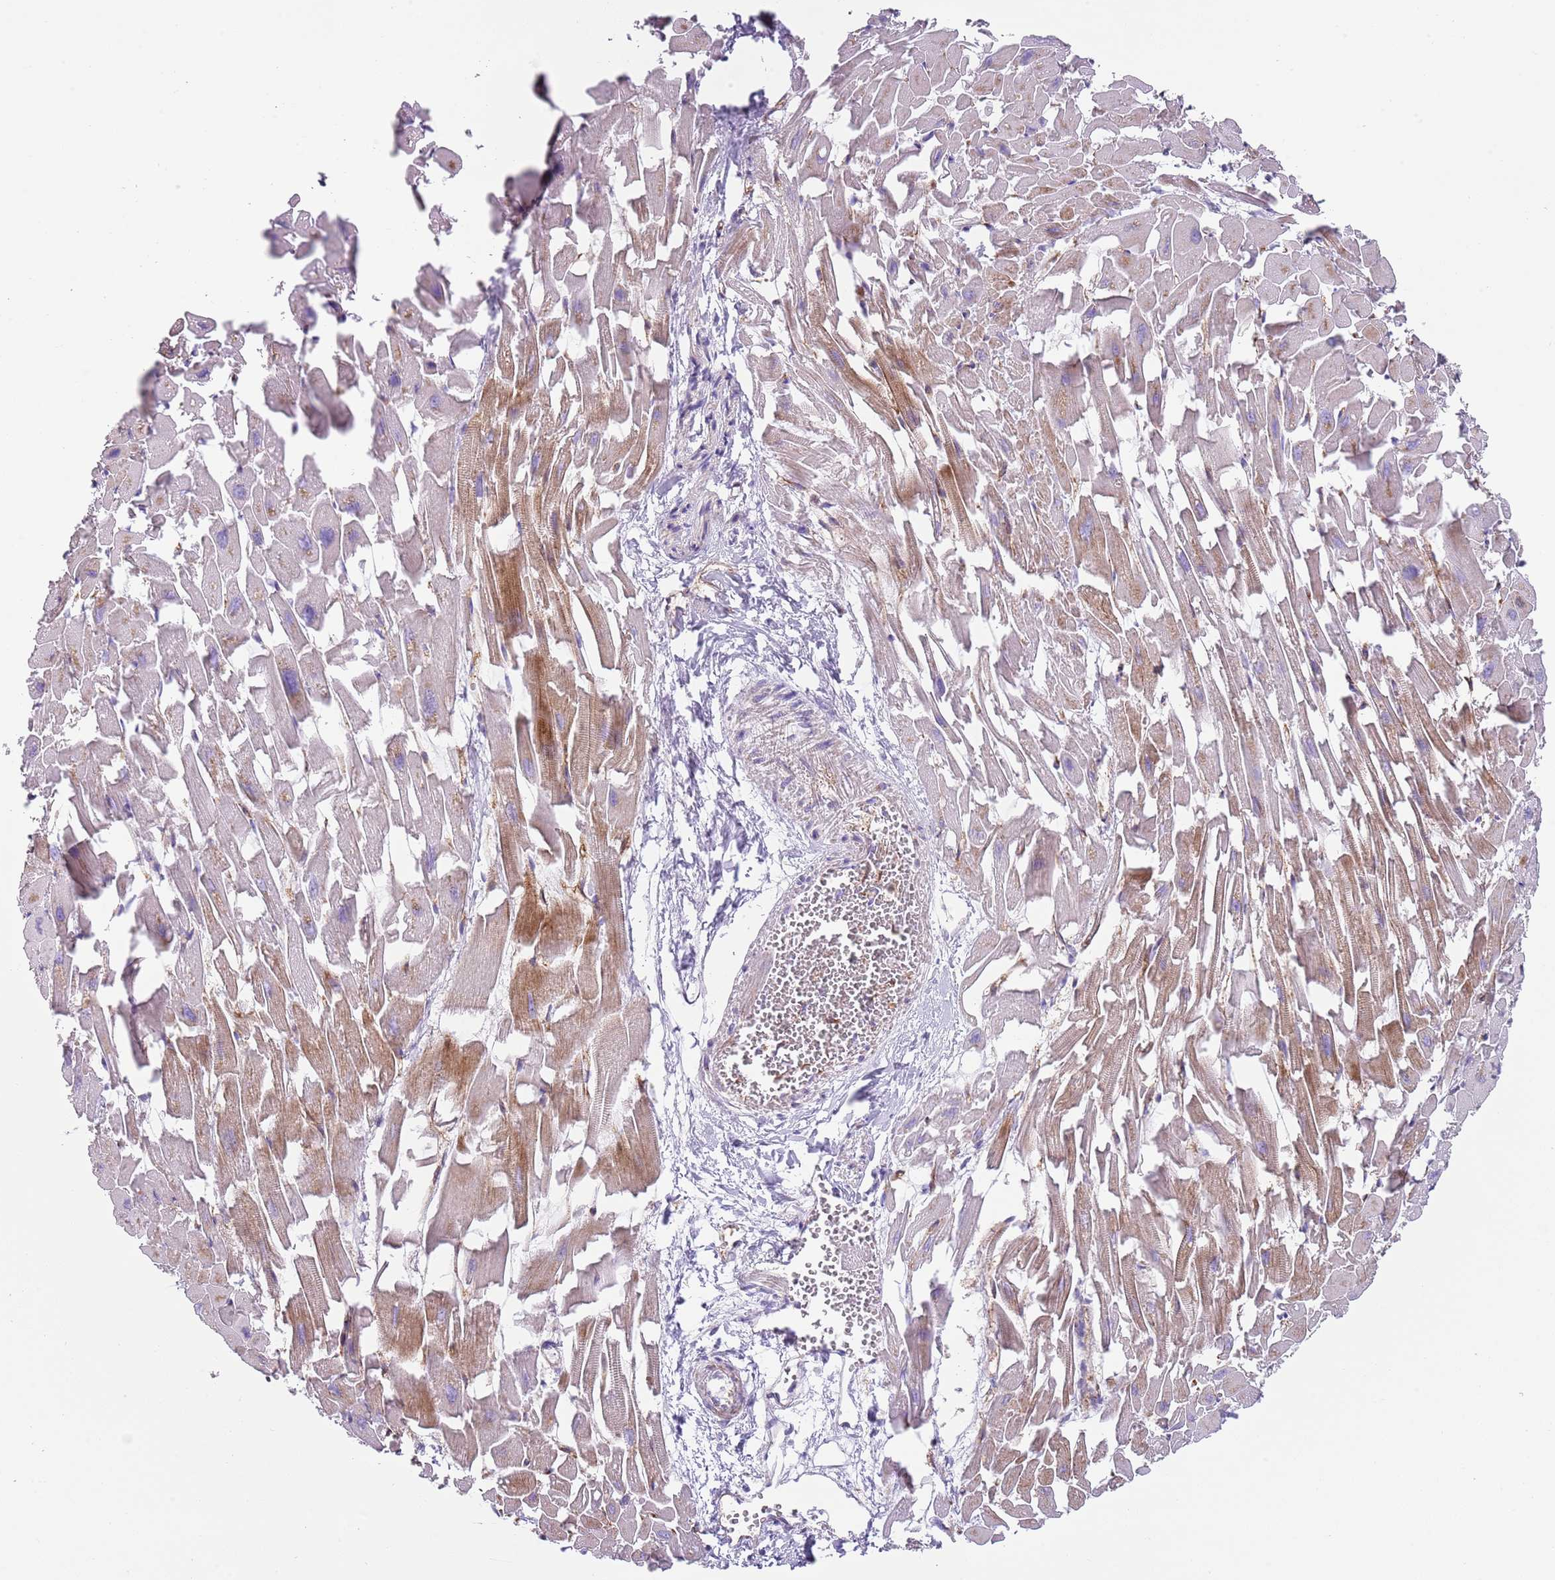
{"staining": {"intensity": "moderate", "quantity": "<25%", "location": "cytoplasmic/membranous"}, "tissue": "heart muscle", "cell_type": "Cardiomyocytes", "image_type": "normal", "snomed": [{"axis": "morphology", "description": "Normal tissue, NOS"}, {"axis": "topography", "description": "Heart"}], "caption": "Immunohistochemical staining of benign human heart muscle exhibits moderate cytoplasmic/membranous protein expression in about <25% of cardiomyocytes. Using DAB (3,3'-diaminobenzidine) (brown) and hematoxylin (blue) stains, captured at high magnification using brightfield microscopy.", "gene": "GNAI1", "patient": {"sex": "female", "age": 64}}